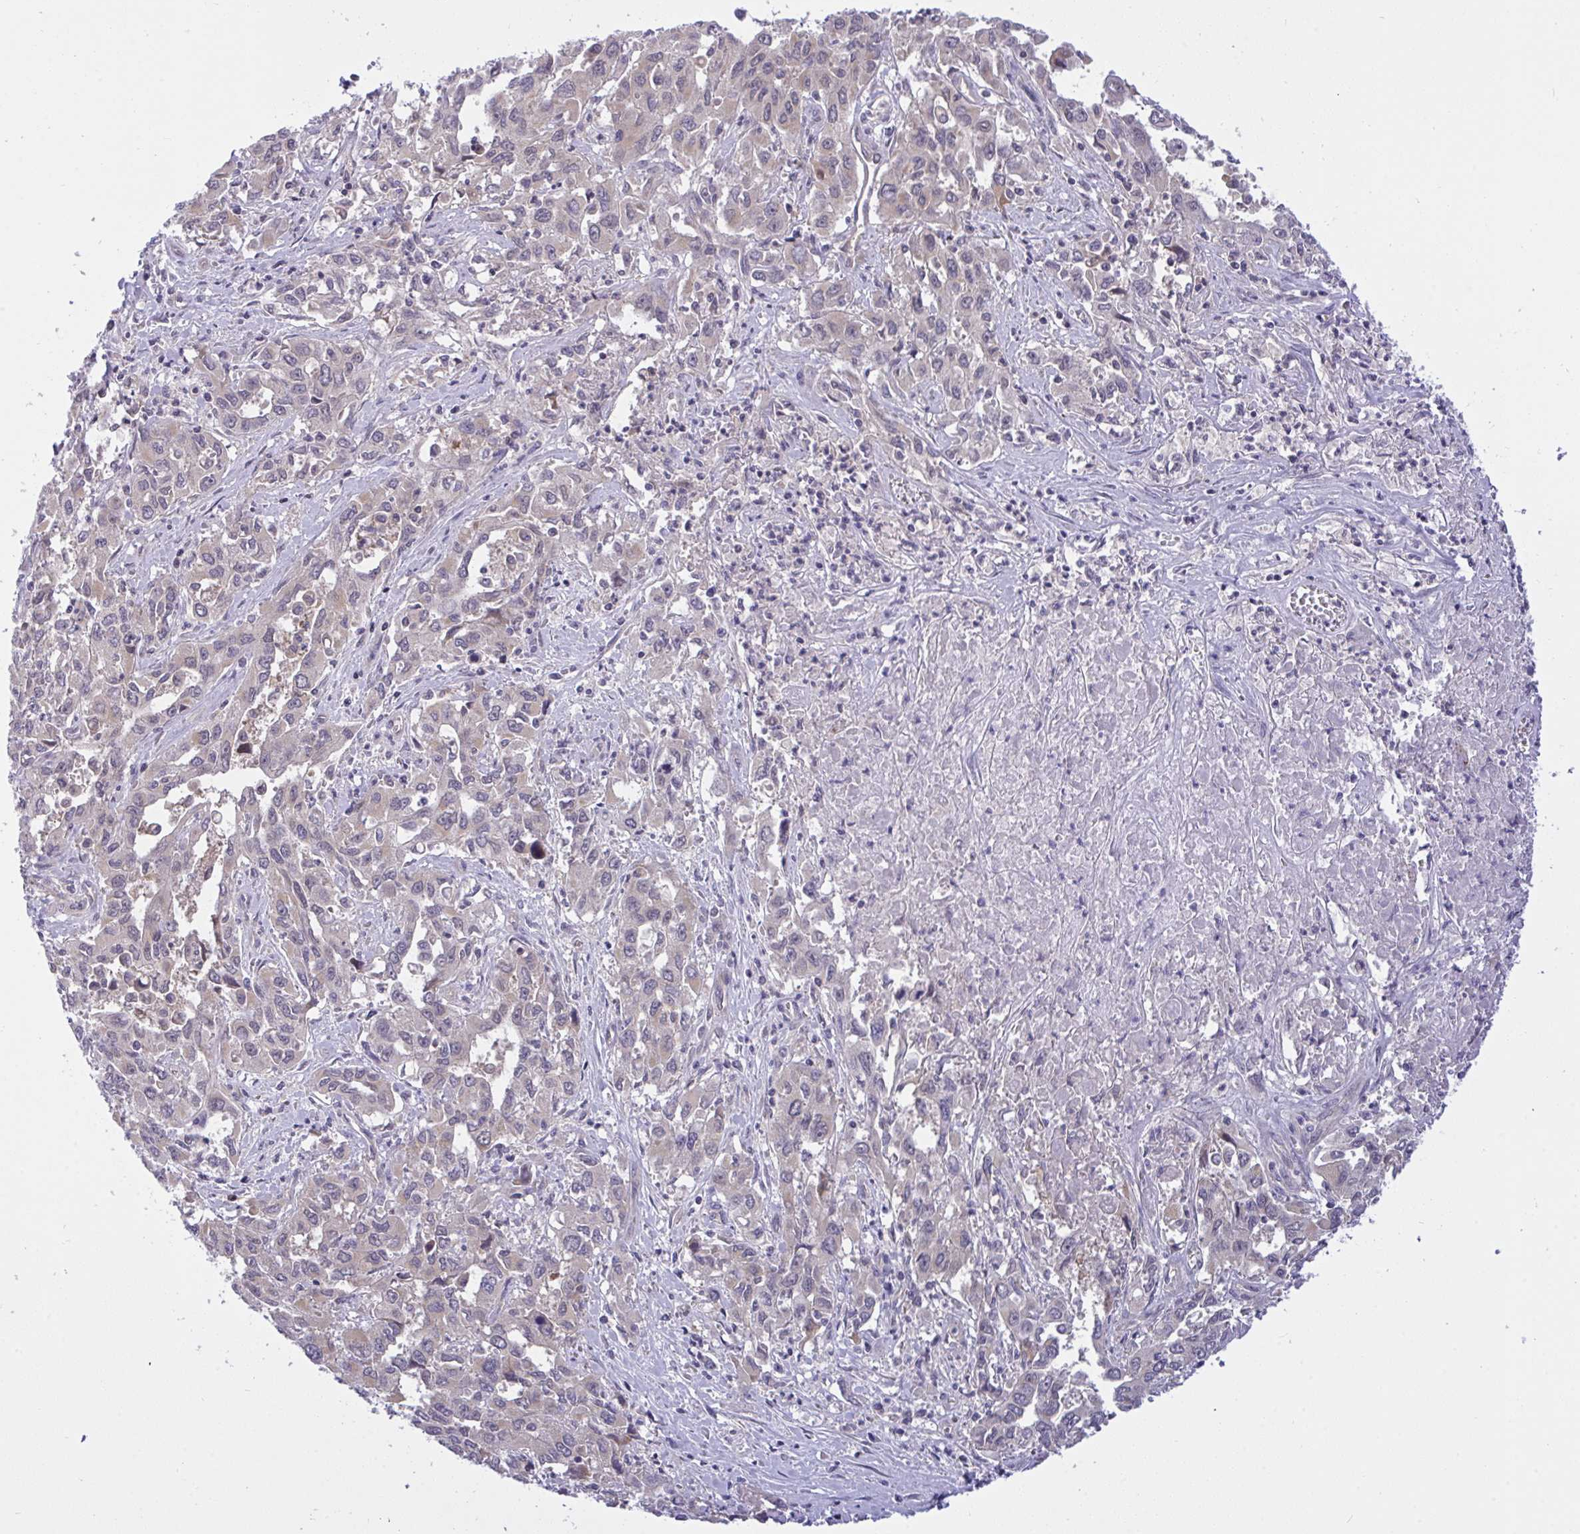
{"staining": {"intensity": "weak", "quantity": "<25%", "location": "cytoplasmic/membranous"}, "tissue": "liver cancer", "cell_type": "Tumor cells", "image_type": "cancer", "snomed": [{"axis": "morphology", "description": "Carcinoma, Hepatocellular, NOS"}, {"axis": "topography", "description": "Liver"}], "caption": "This is a histopathology image of immunohistochemistry staining of hepatocellular carcinoma (liver), which shows no staining in tumor cells.", "gene": "C19orf54", "patient": {"sex": "male", "age": 63}}